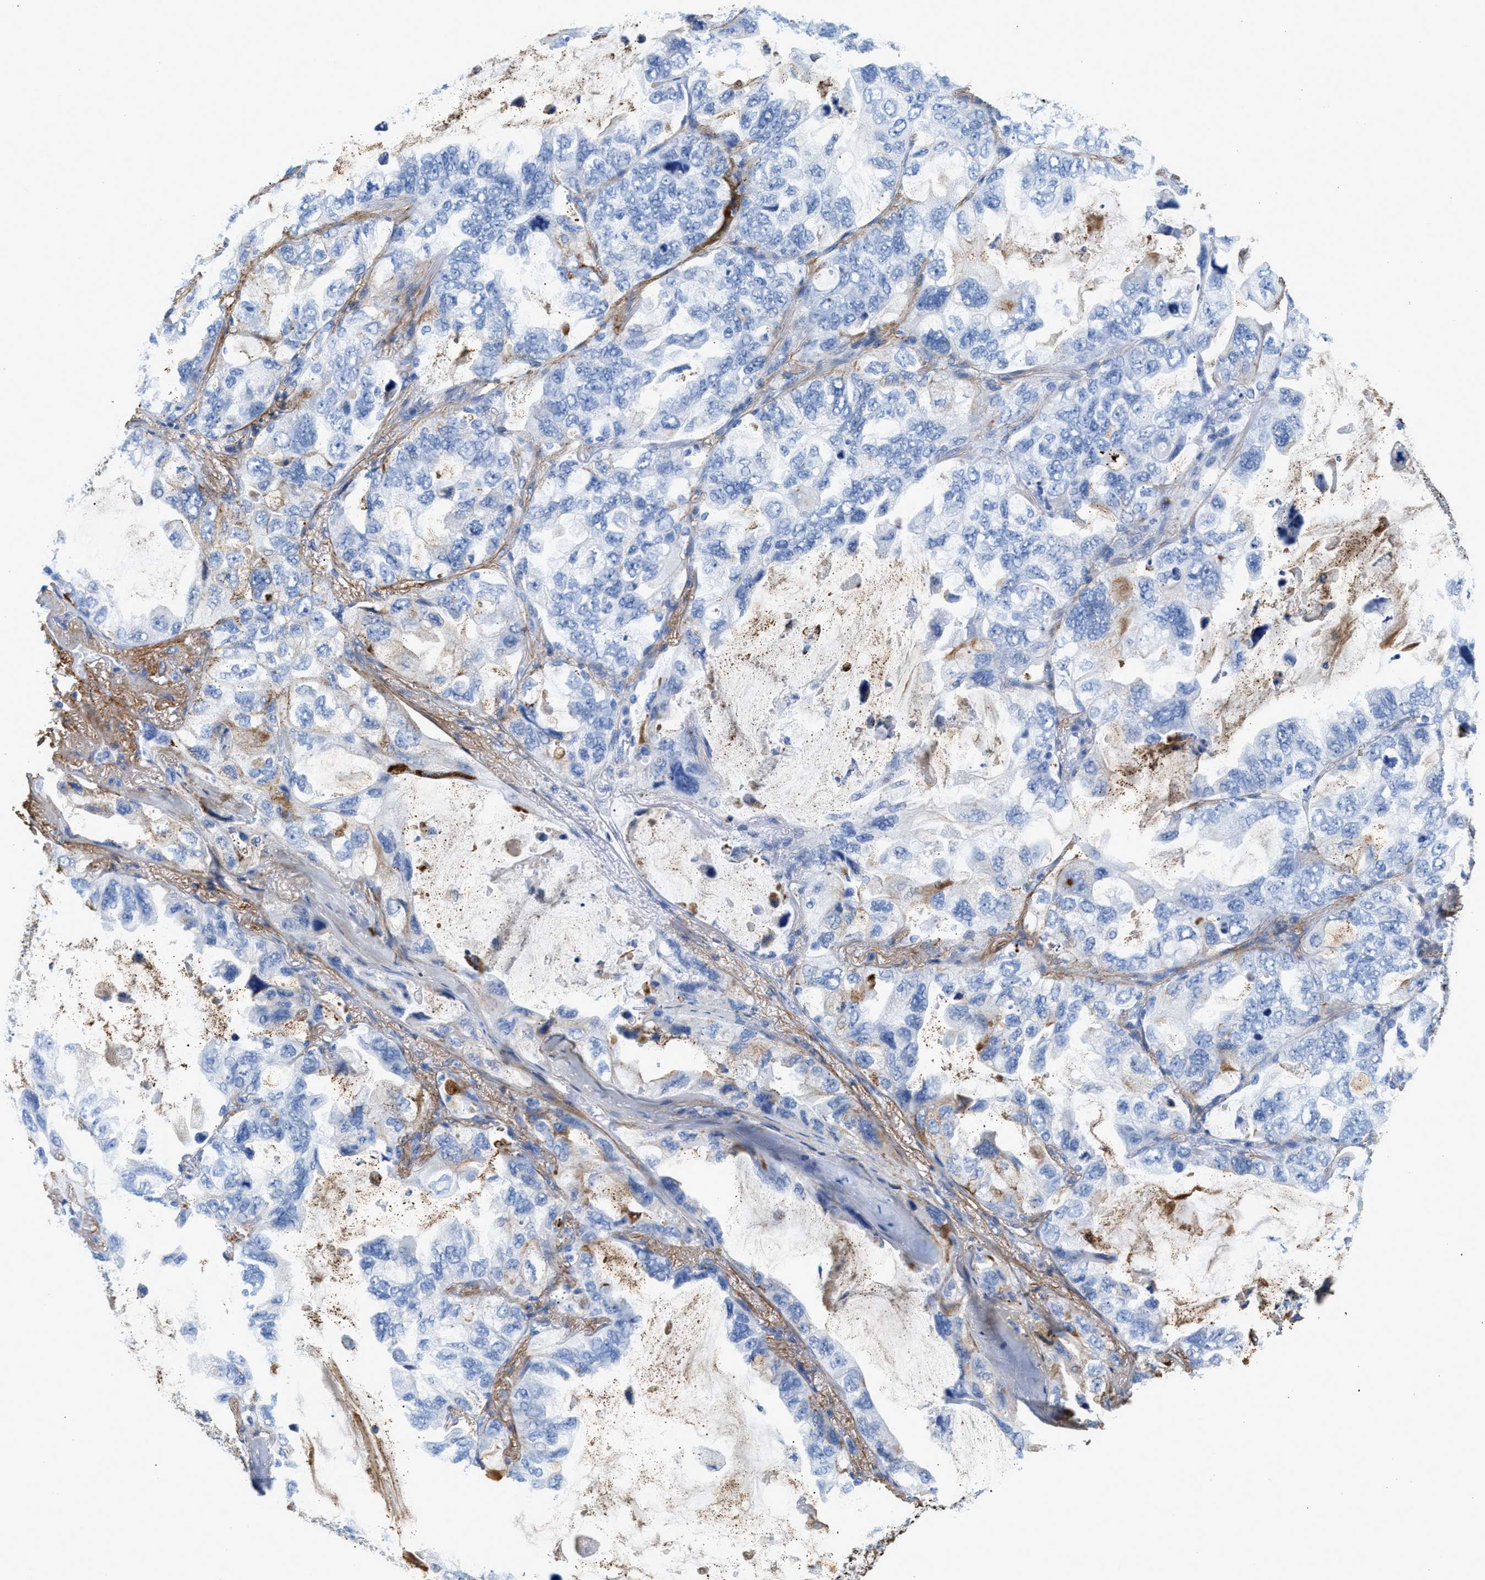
{"staining": {"intensity": "weak", "quantity": "<25%", "location": "cytoplasmic/membranous"}, "tissue": "lung cancer", "cell_type": "Tumor cells", "image_type": "cancer", "snomed": [{"axis": "morphology", "description": "Squamous cell carcinoma, NOS"}, {"axis": "topography", "description": "Lung"}], "caption": "DAB immunohistochemical staining of human lung cancer shows no significant positivity in tumor cells. (Immunohistochemistry (ihc), brightfield microscopy, high magnification).", "gene": "TNR", "patient": {"sex": "female", "age": 73}}